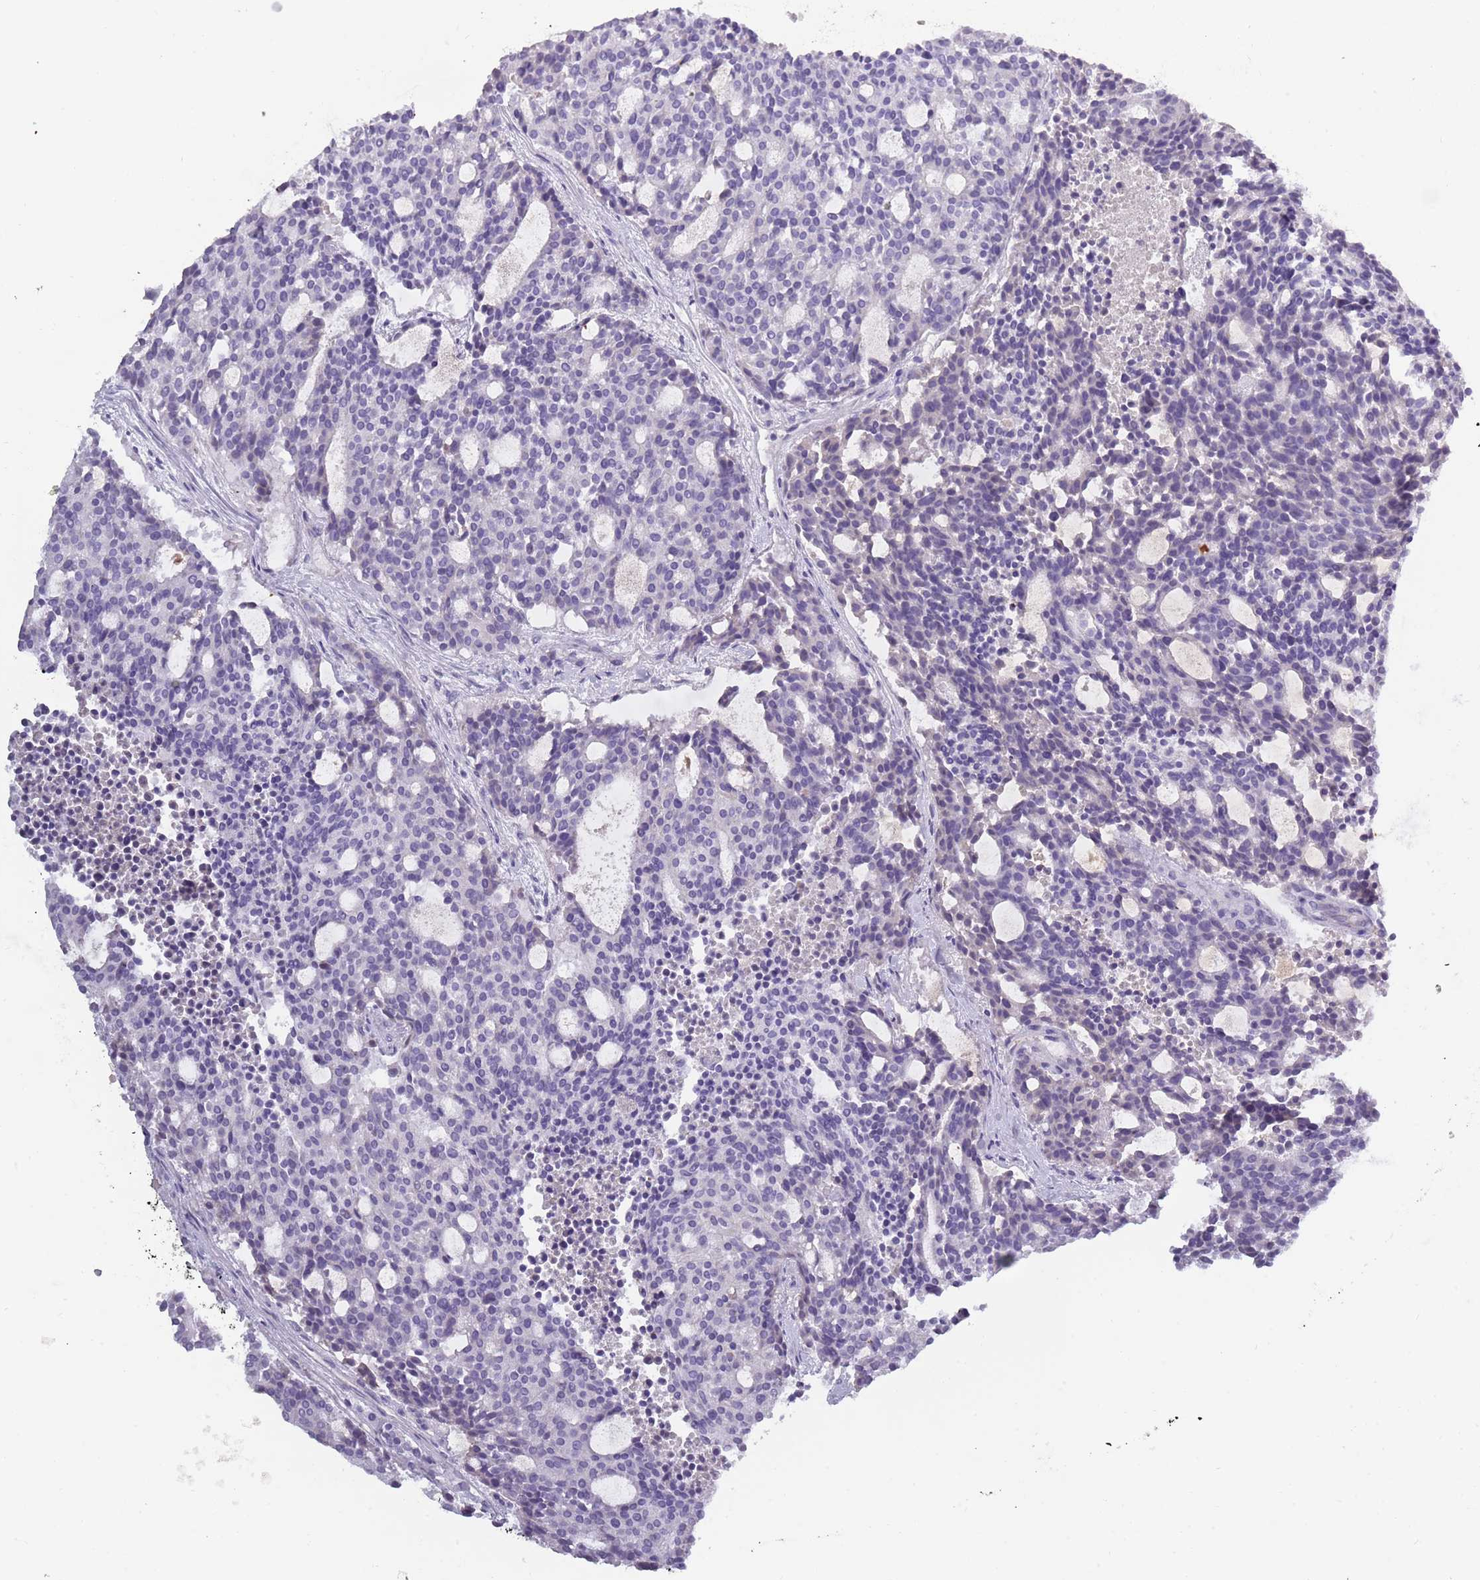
{"staining": {"intensity": "negative", "quantity": "none", "location": "none"}, "tissue": "carcinoid", "cell_type": "Tumor cells", "image_type": "cancer", "snomed": [{"axis": "morphology", "description": "Carcinoid, malignant, NOS"}, {"axis": "topography", "description": "Pancreas"}], "caption": "Immunohistochemistry photomicrograph of neoplastic tissue: human carcinoid stained with DAB exhibits no significant protein staining in tumor cells. Nuclei are stained in blue.", "gene": "TNFRSF6B", "patient": {"sex": "female", "age": 54}}